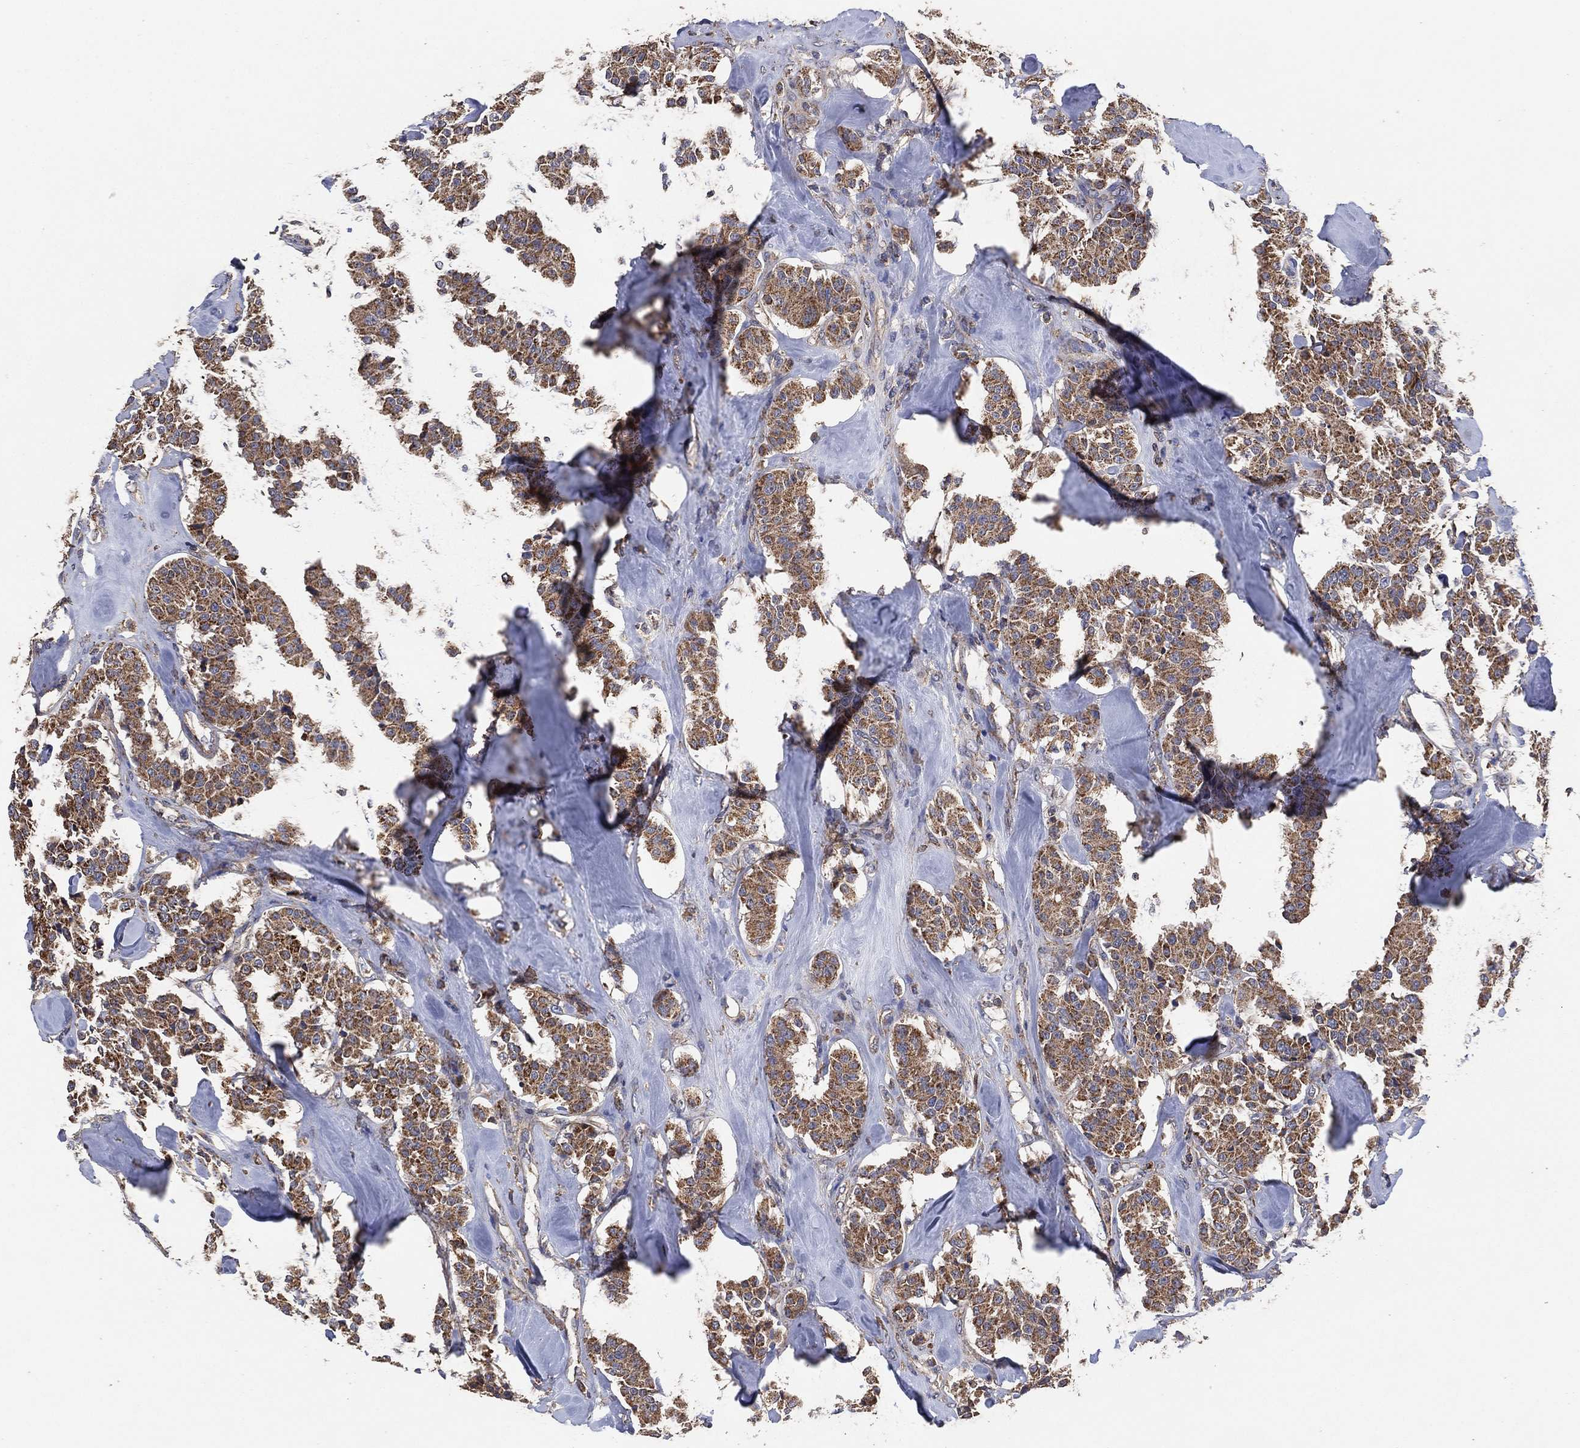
{"staining": {"intensity": "moderate", "quantity": ">75%", "location": "cytoplasmic/membranous"}, "tissue": "carcinoid", "cell_type": "Tumor cells", "image_type": "cancer", "snomed": [{"axis": "morphology", "description": "Carcinoid, malignant, NOS"}, {"axis": "topography", "description": "Pancreas"}], "caption": "About >75% of tumor cells in carcinoid show moderate cytoplasmic/membranous protein staining as visualized by brown immunohistochemical staining.", "gene": "LIMD1", "patient": {"sex": "male", "age": 41}}